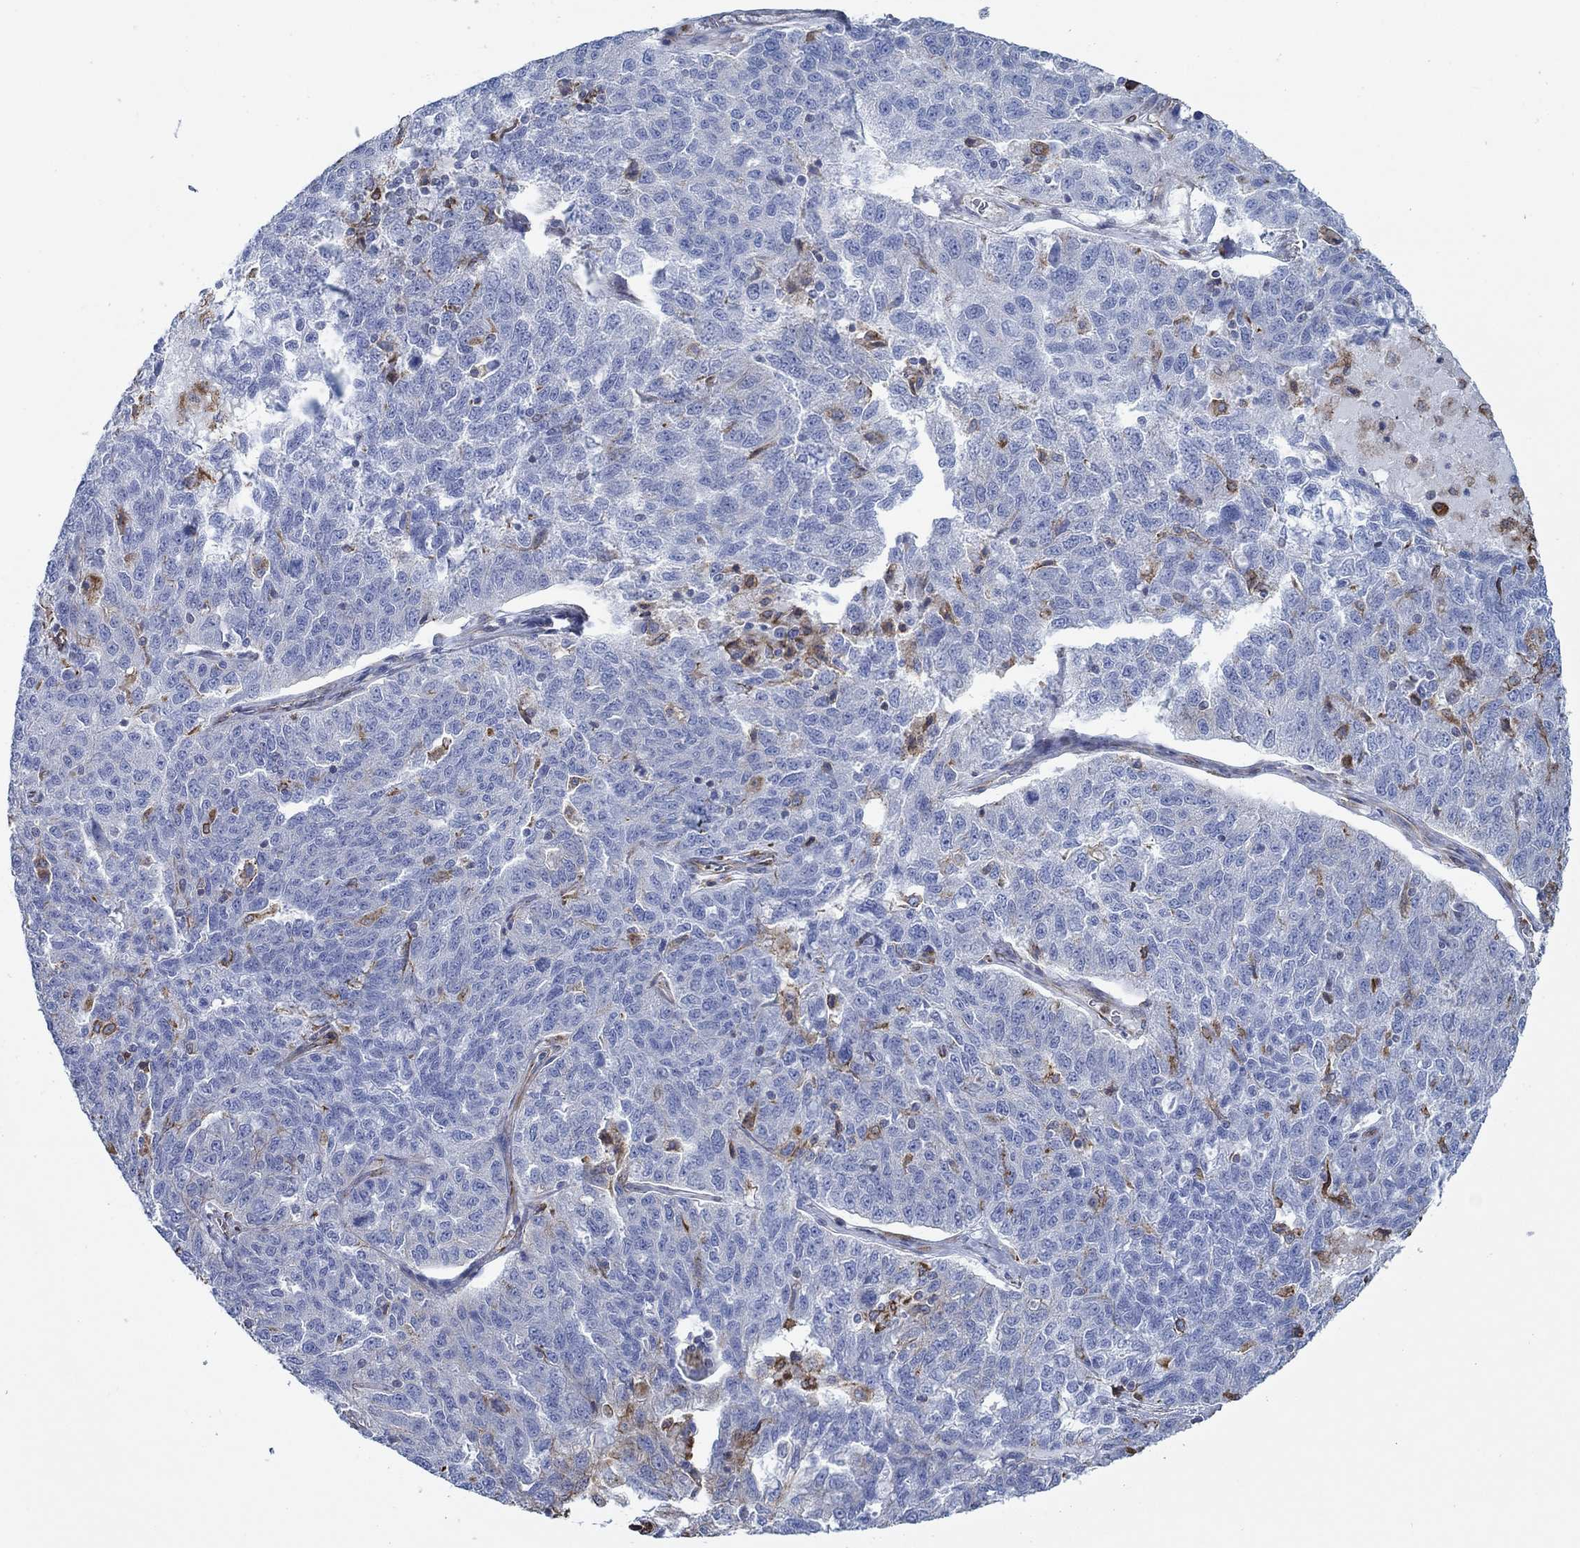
{"staining": {"intensity": "moderate", "quantity": "<25%", "location": "cytoplasmic/membranous"}, "tissue": "ovarian cancer", "cell_type": "Tumor cells", "image_type": "cancer", "snomed": [{"axis": "morphology", "description": "Cystadenocarcinoma, serous, NOS"}, {"axis": "topography", "description": "Ovary"}], "caption": "This histopathology image reveals ovarian cancer (serous cystadenocarcinoma) stained with IHC to label a protein in brown. The cytoplasmic/membranous of tumor cells show moderate positivity for the protein. Nuclei are counter-stained blue.", "gene": "STC2", "patient": {"sex": "female", "age": 71}}